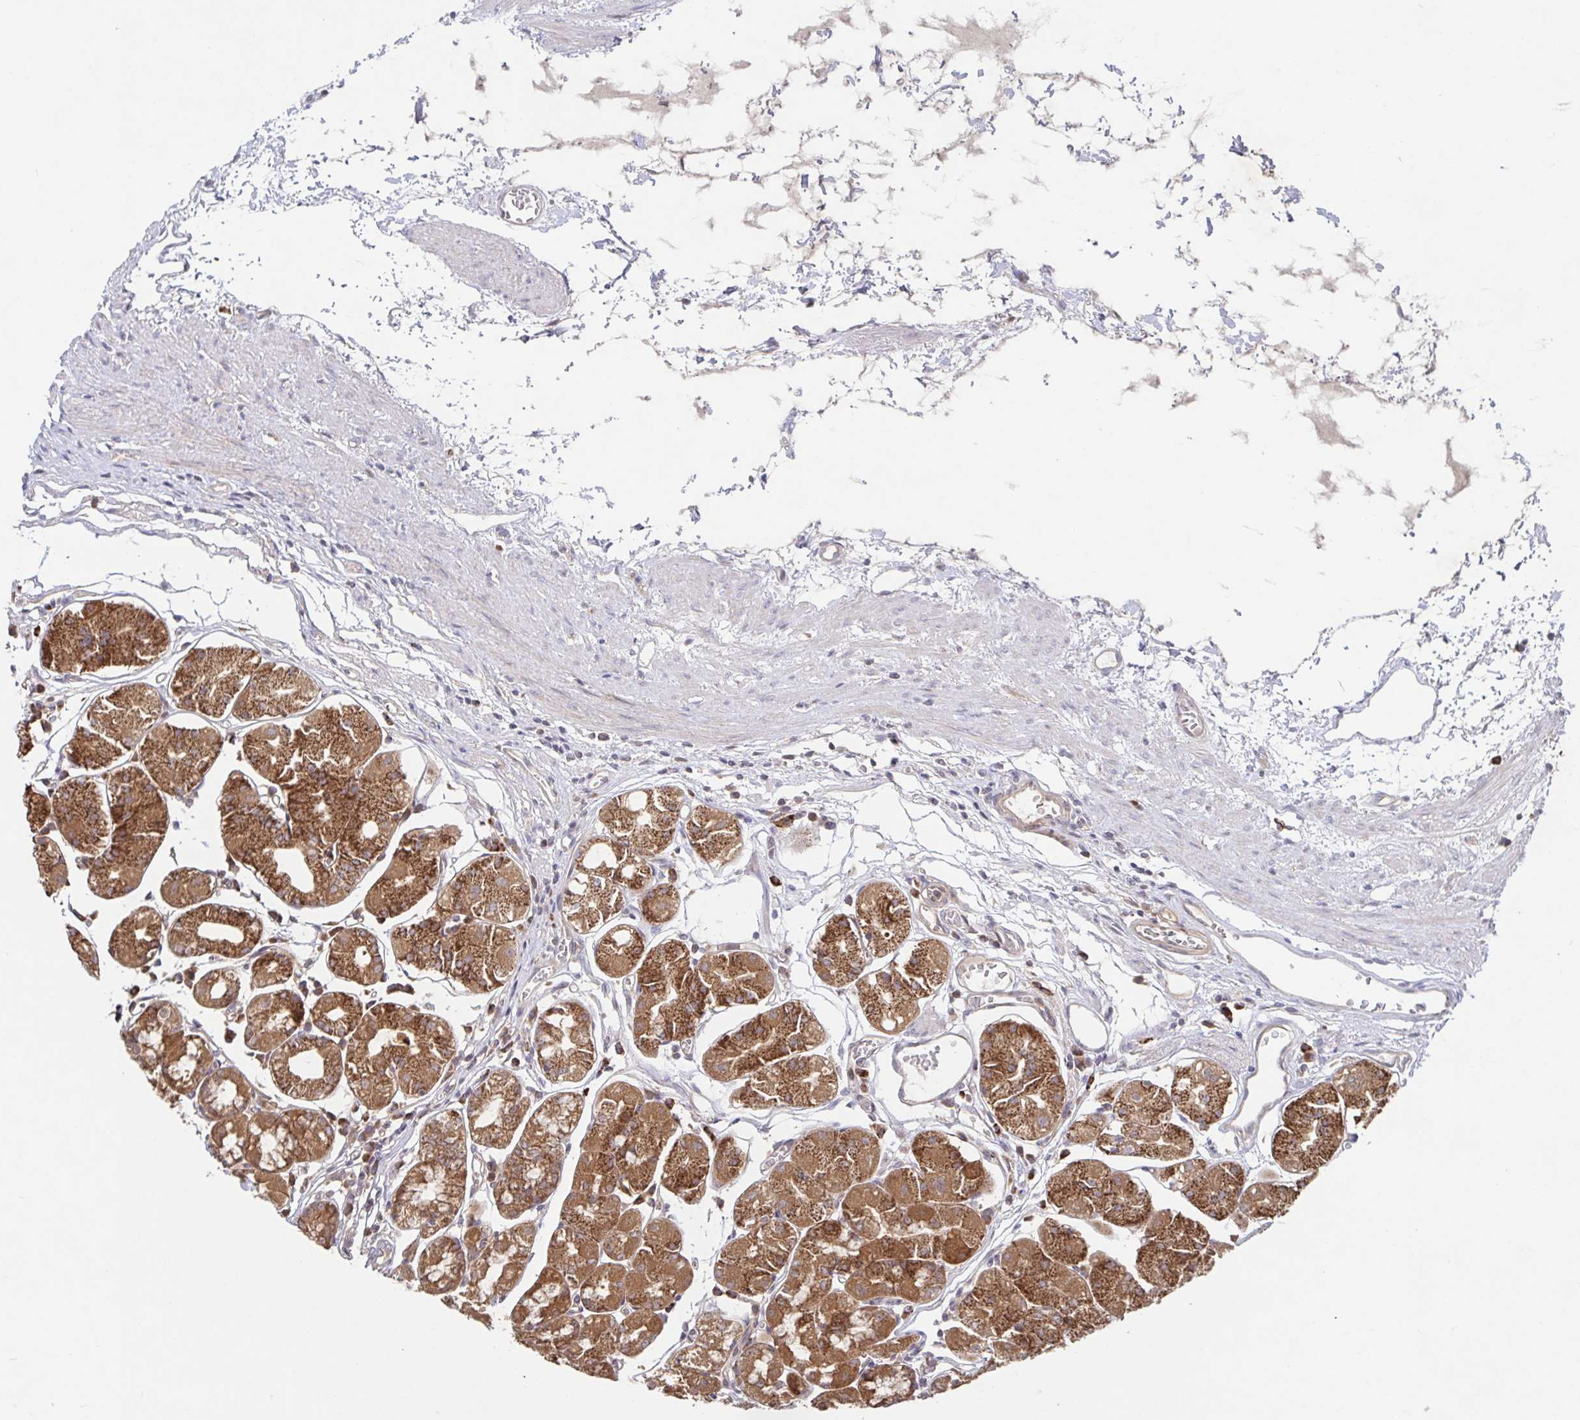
{"staining": {"intensity": "strong", "quantity": ">75%", "location": "cytoplasmic/membranous"}, "tissue": "stomach", "cell_type": "Glandular cells", "image_type": "normal", "snomed": [{"axis": "morphology", "description": "Normal tissue, NOS"}, {"axis": "topography", "description": "Stomach"}], "caption": "A photomicrograph showing strong cytoplasmic/membranous expression in about >75% of glandular cells in unremarkable stomach, as visualized by brown immunohistochemical staining.", "gene": "AACS", "patient": {"sex": "male", "age": 55}}